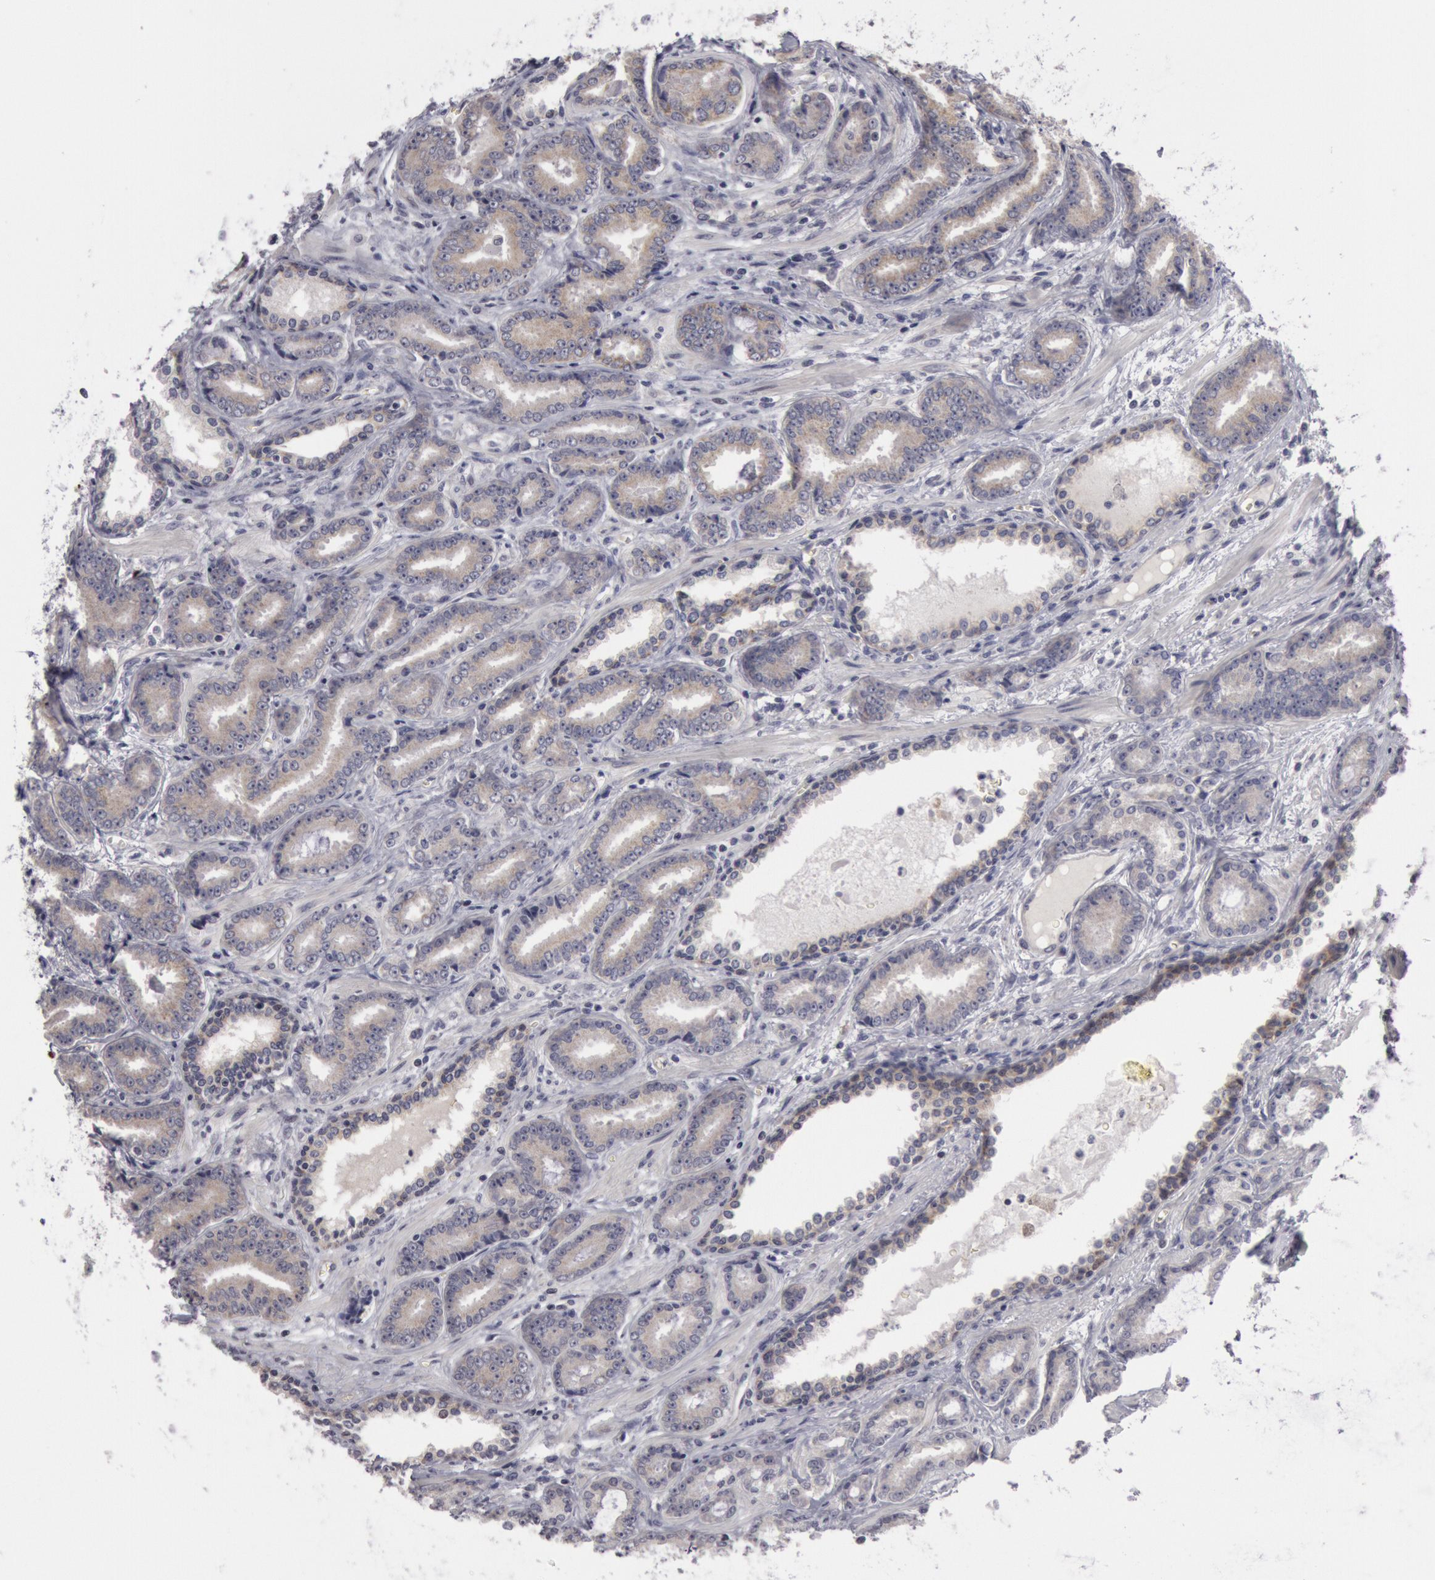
{"staining": {"intensity": "weak", "quantity": "25%-75%", "location": "cytoplasmic/membranous"}, "tissue": "prostate cancer", "cell_type": "Tumor cells", "image_type": "cancer", "snomed": [{"axis": "morphology", "description": "Adenocarcinoma, Low grade"}, {"axis": "topography", "description": "Prostate"}], "caption": "The photomicrograph demonstrates immunohistochemical staining of prostate cancer. There is weak cytoplasmic/membranous positivity is seen in about 25%-75% of tumor cells.", "gene": "JOSD1", "patient": {"sex": "male", "age": 65}}